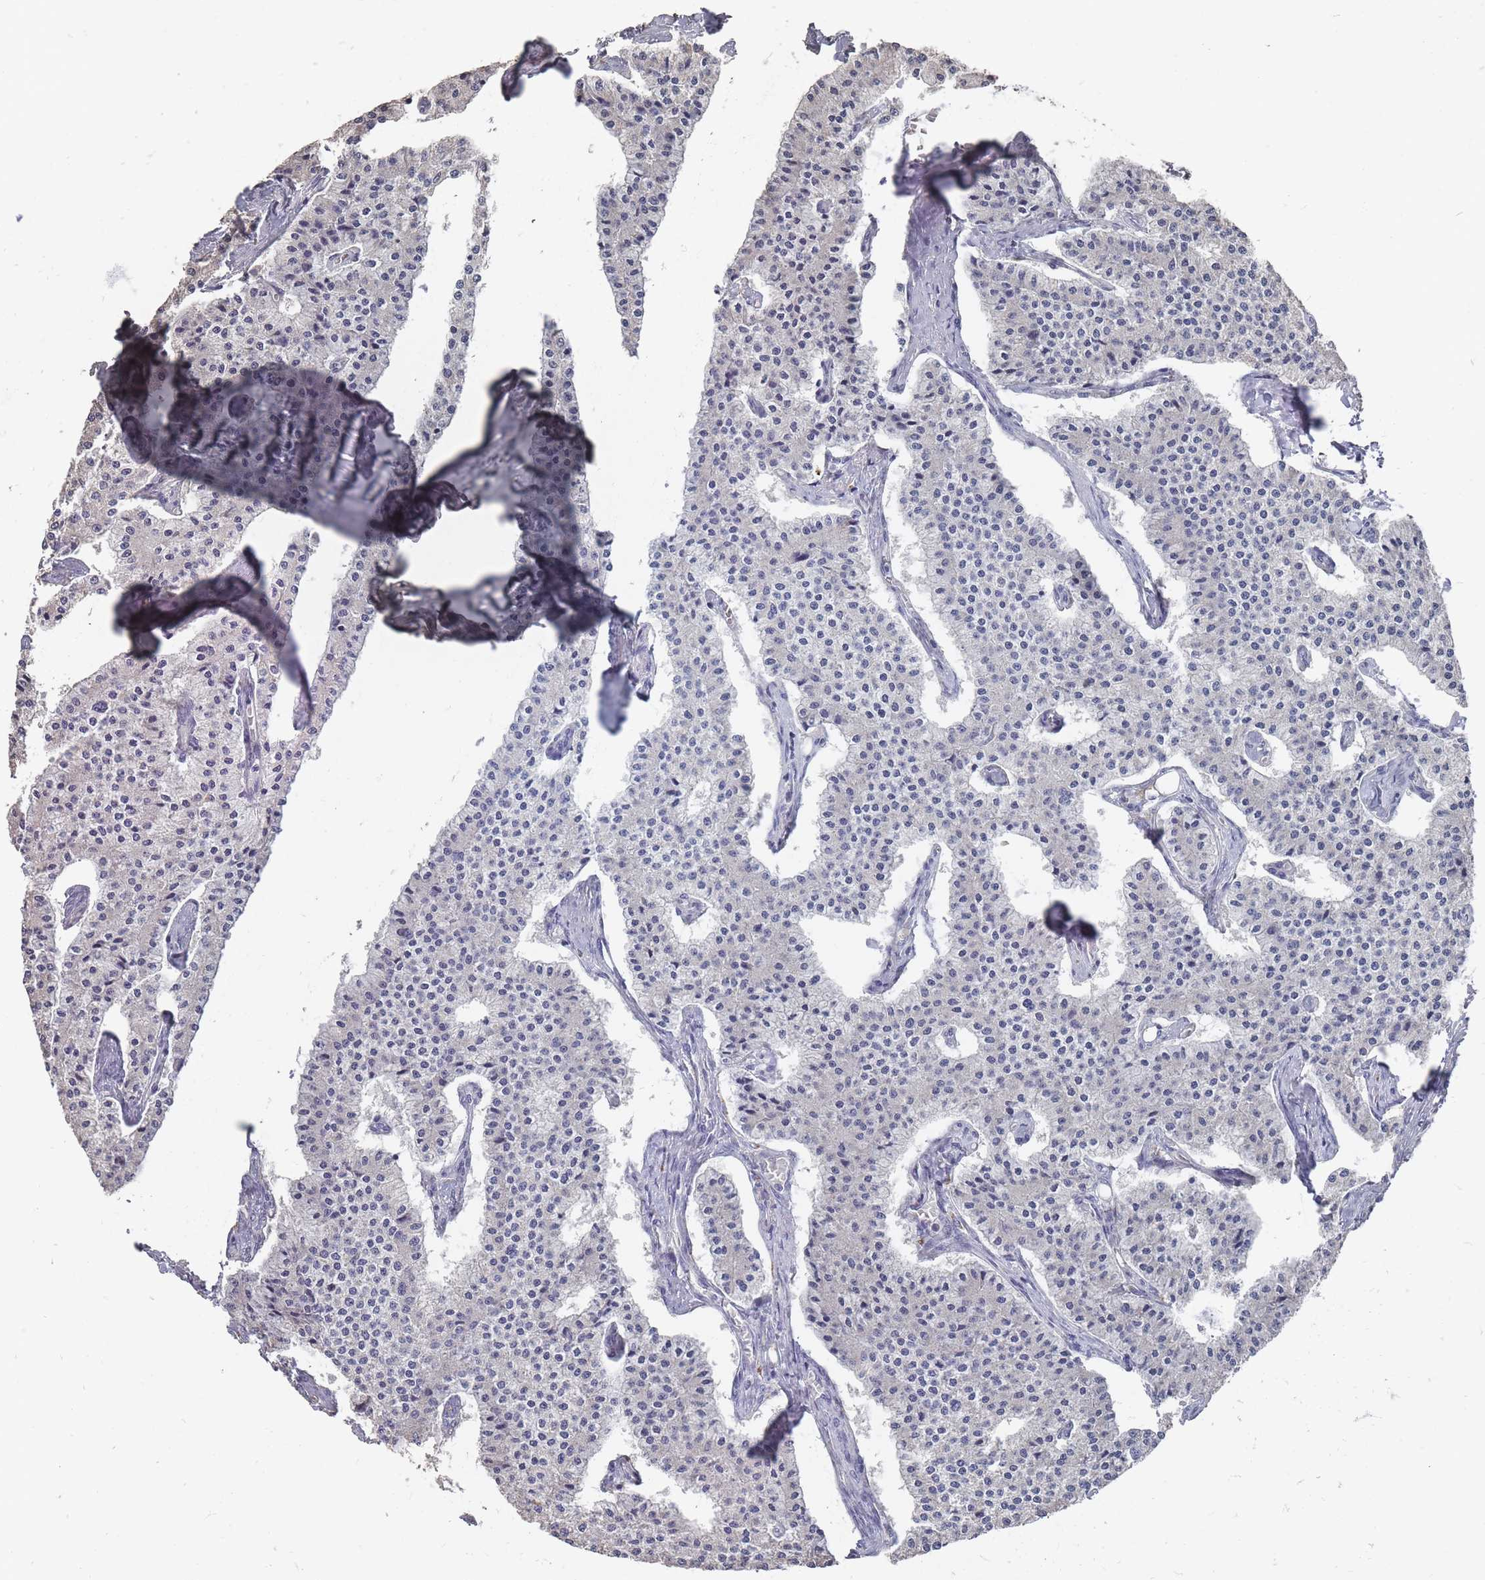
{"staining": {"intensity": "negative", "quantity": "none", "location": "none"}, "tissue": "carcinoid", "cell_type": "Tumor cells", "image_type": "cancer", "snomed": [{"axis": "morphology", "description": "Carcinoid, malignant, NOS"}, {"axis": "topography", "description": "Colon"}], "caption": "IHC photomicrograph of malignant carcinoid stained for a protein (brown), which reveals no expression in tumor cells. (DAB (3,3'-diaminobenzidine) immunohistochemistry (IHC), high magnification).", "gene": "OTULINL", "patient": {"sex": "female", "age": 52}}